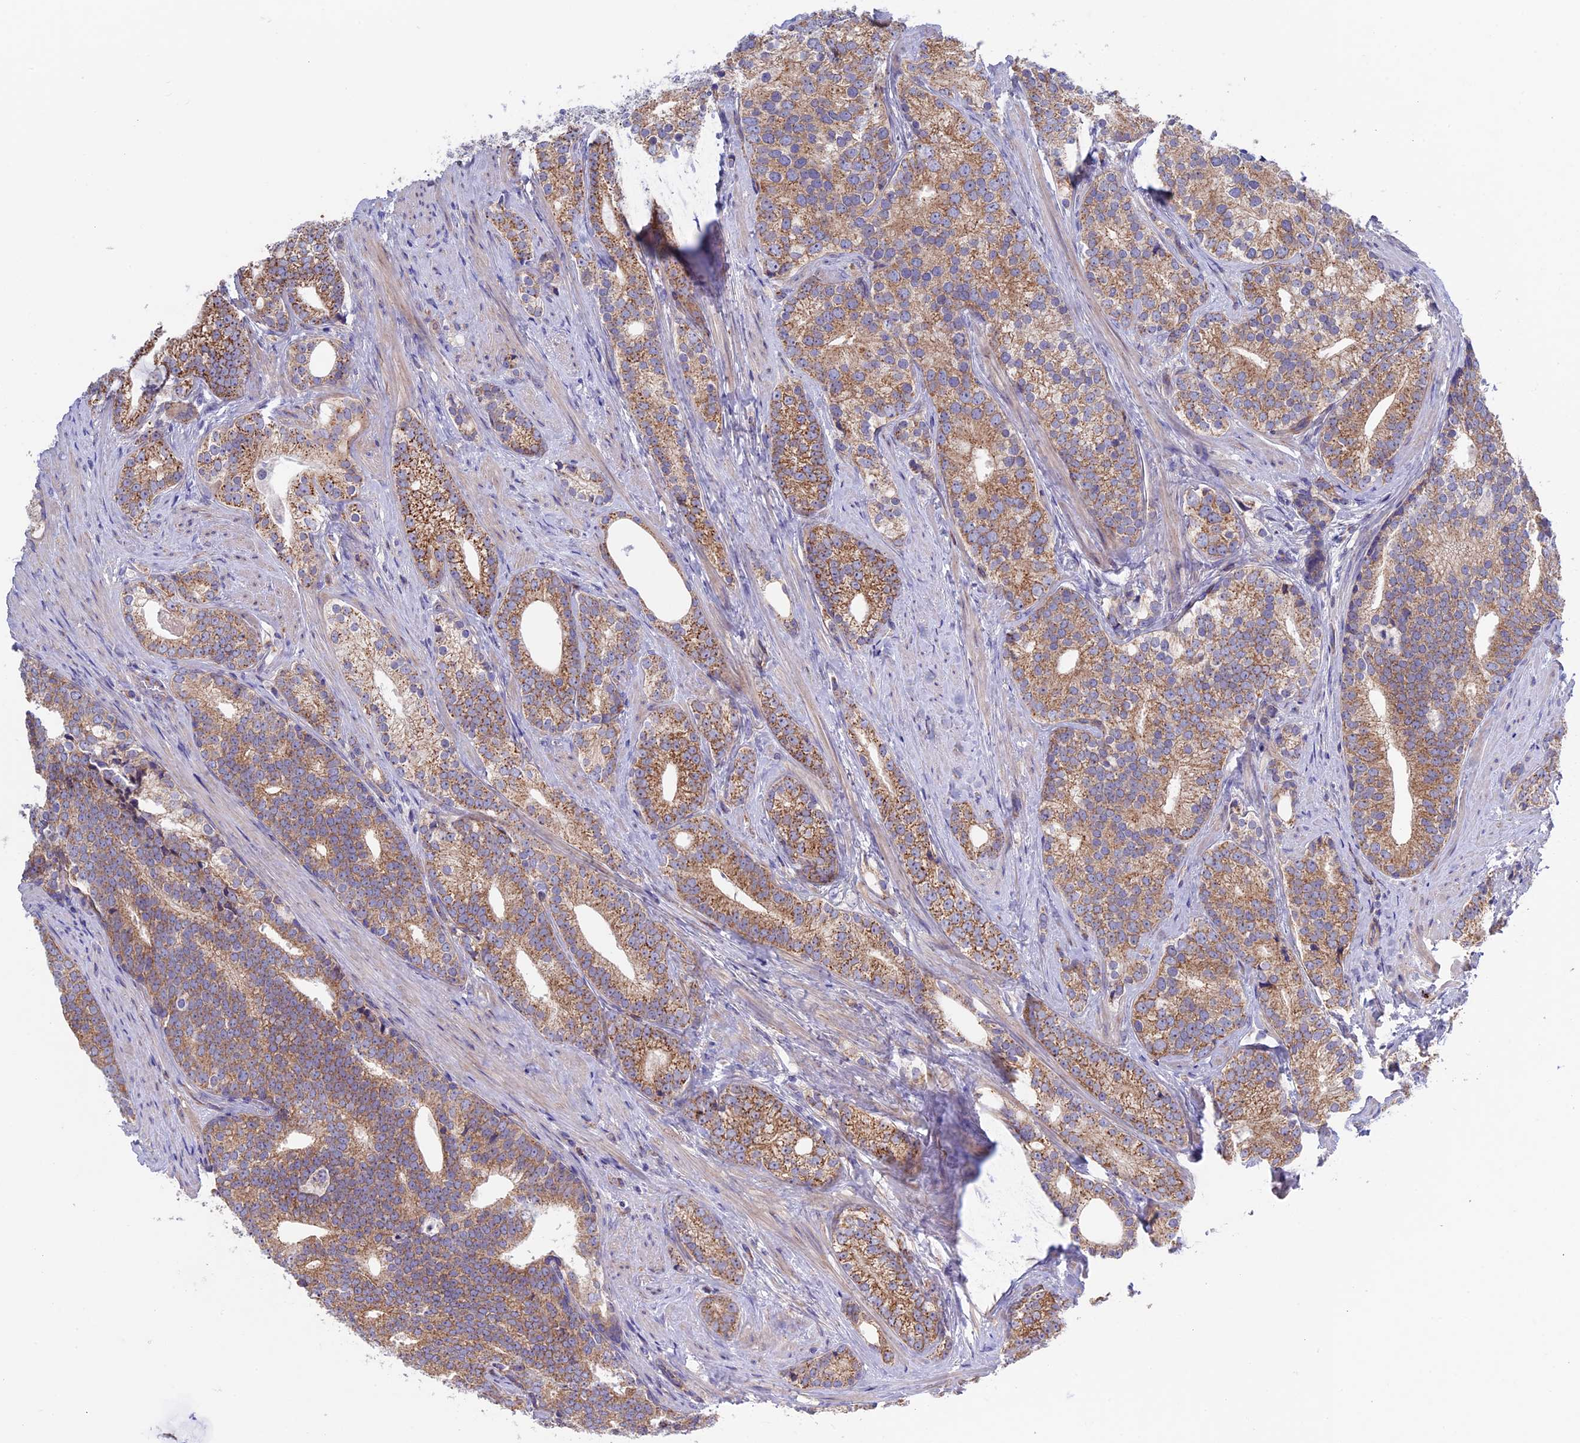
{"staining": {"intensity": "moderate", "quantity": ">75%", "location": "cytoplasmic/membranous"}, "tissue": "prostate cancer", "cell_type": "Tumor cells", "image_type": "cancer", "snomed": [{"axis": "morphology", "description": "Adenocarcinoma, Low grade"}, {"axis": "topography", "description": "Prostate"}], "caption": "This photomicrograph shows IHC staining of human prostate low-grade adenocarcinoma, with medium moderate cytoplasmic/membranous positivity in approximately >75% of tumor cells.", "gene": "ETFDH", "patient": {"sex": "male", "age": 71}}